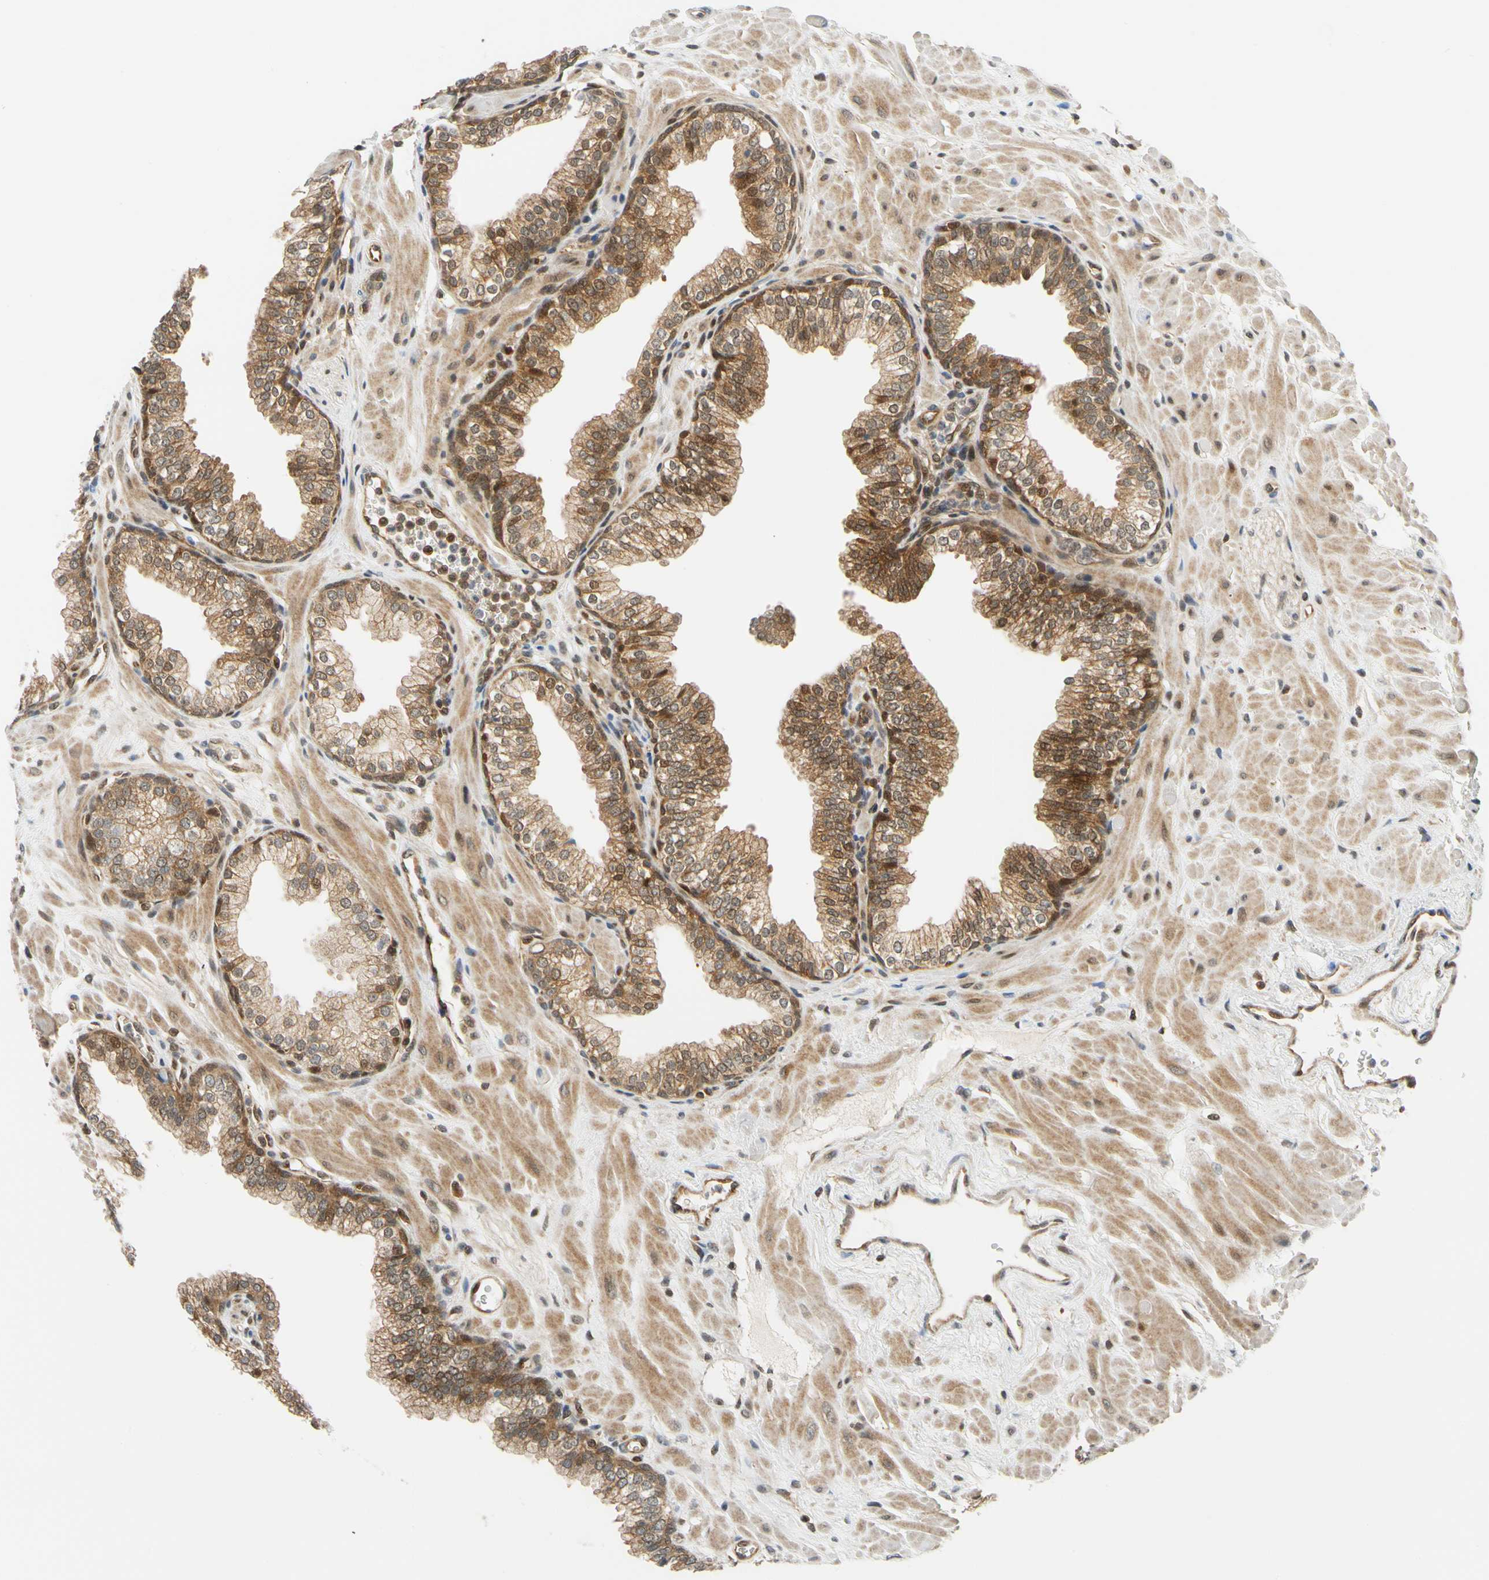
{"staining": {"intensity": "moderate", "quantity": ">75%", "location": "cytoplasmic/membranous,nuclear"}, "tissue": "prostate", "cell_type": "Glandular cells", "image_type": "normal", "snomed": [{"axis": "morphology", "description": "Normal tissue, NOS"}, {"axis": "topography", "description": "Prostate"}], "caption": "Prostate stained with DAB (3,3'-diaminobenzidine) immunohistochemistry (IHC) exhibits medium levels of moderate cytoplasmic/membranous,nuclear staining in about >75% of glandular cells.", "gene": "MAPK9", "patient": {"sex": "male", "age": 60}}